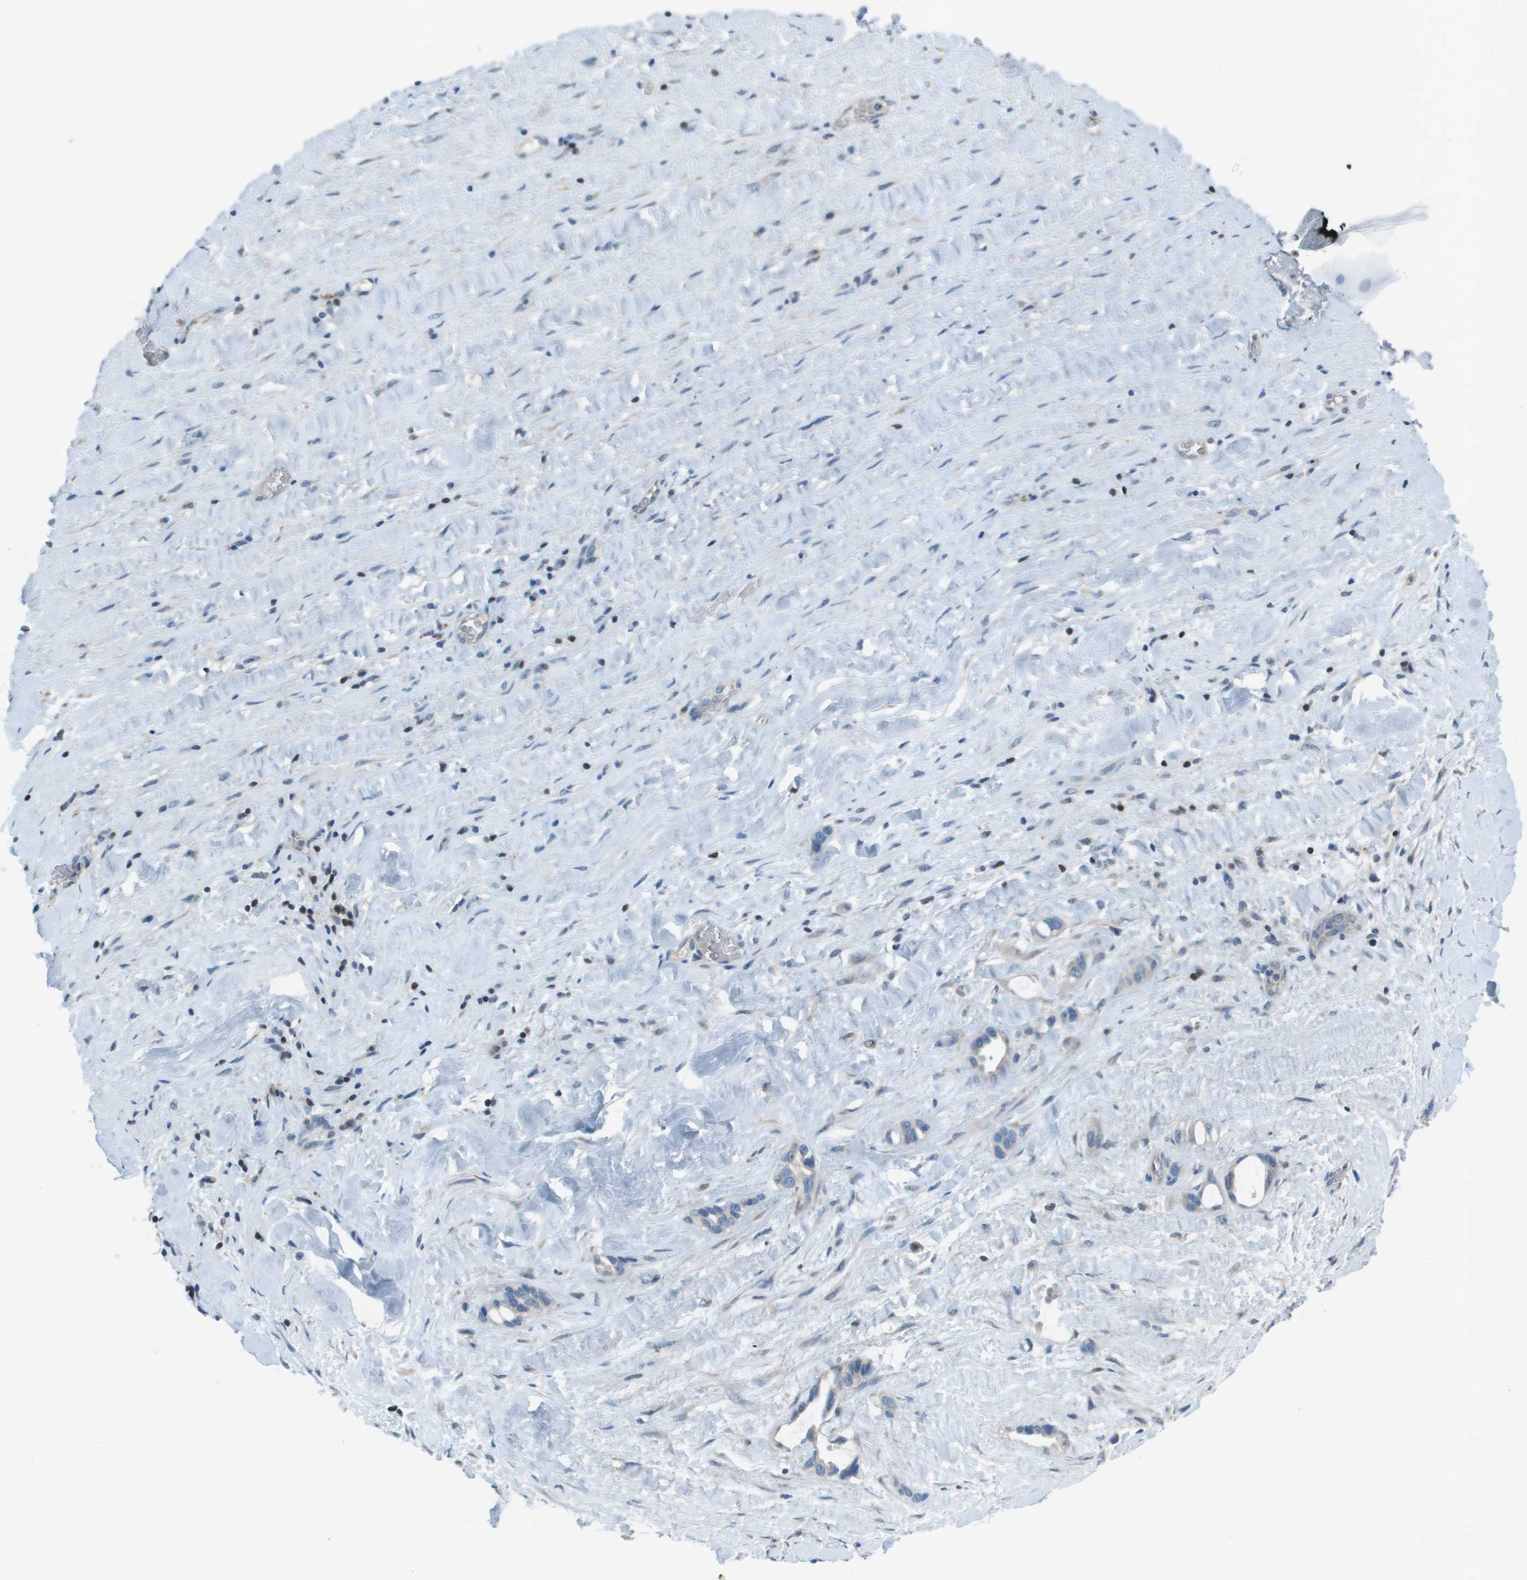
{"staining": {"intensity": "negative", "quantity": "none", "location": "none"}, "tissue": "liver cancer", "cell_type": "Tumor cells", "image_type": "cancer", "snomed": [{"axis": "morphology", "description": "Cholangiocarcinoma"}, {"axis": "topography", "description": "Liver"}], "caption": "An IHC photomicrograph of liver cholangiocarcinoma is shown. There is no staining in tumor cells of liver cholangiocarcinoma.", "gene": "CAMK4", "patient": {"sex": "female", "age": 65}}